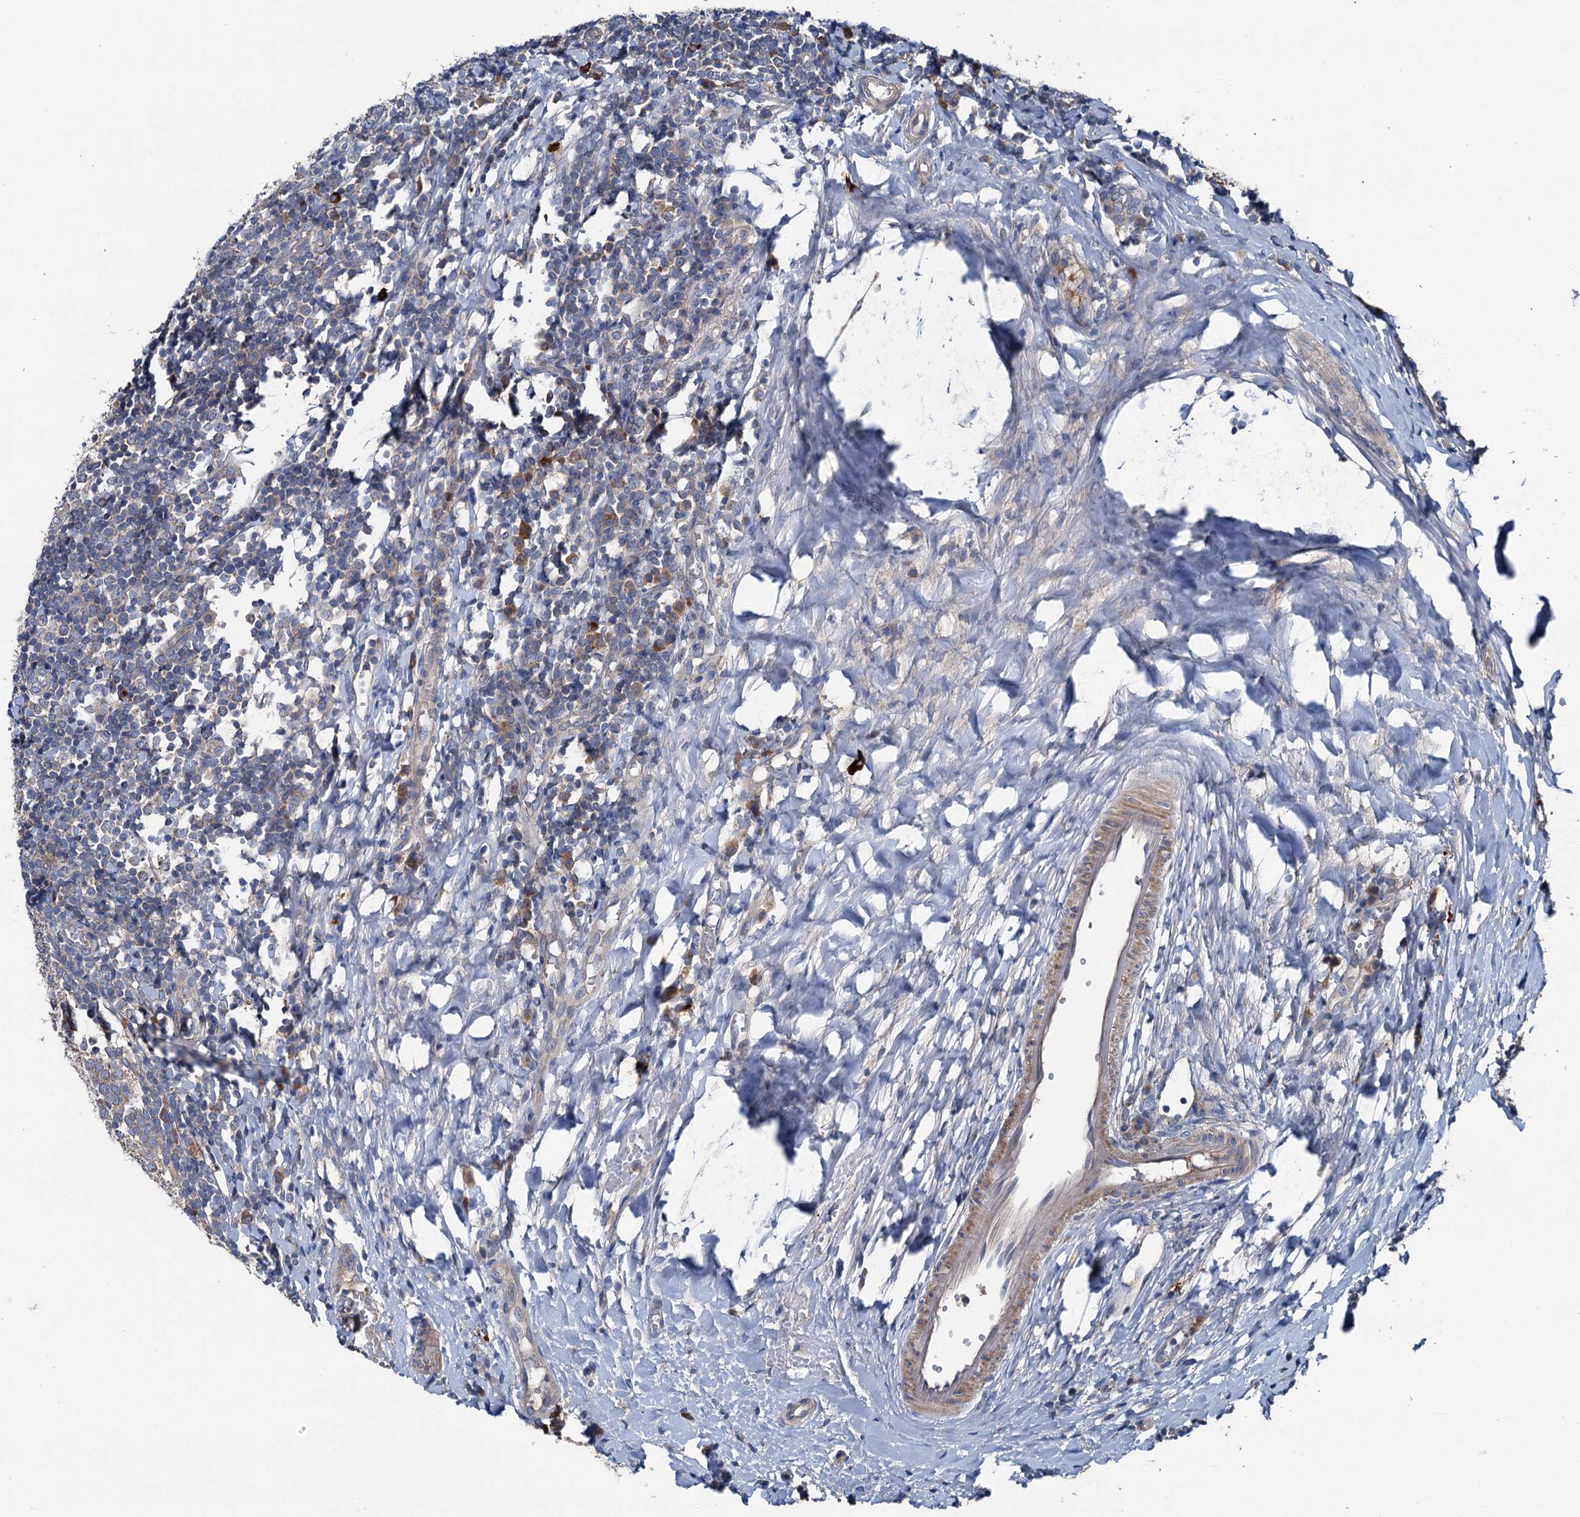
{"staining": {"intensity": "moderate", "quantity": "<25%", "location": "cytoplasmic/membranous"}, "tissue": "tonsil", "cell_type": "Germinal center cells", "image_type": "normal", "snomed": [{"axis": "morphology", "description": "Normal tissue, NOS"}, {"axis": "topography", "description": "Tonsil"}], "caption": "This micrograph demonstrates benign tonsil stained with IHC to label a protein in brown. The cytoplasmic/membranous of germinal center cells show moderate positivity for the protein. Nuclei are counter-stained blue.", "gene": "SLC22A25", "patient": {"sex": "female", "age": 19}}